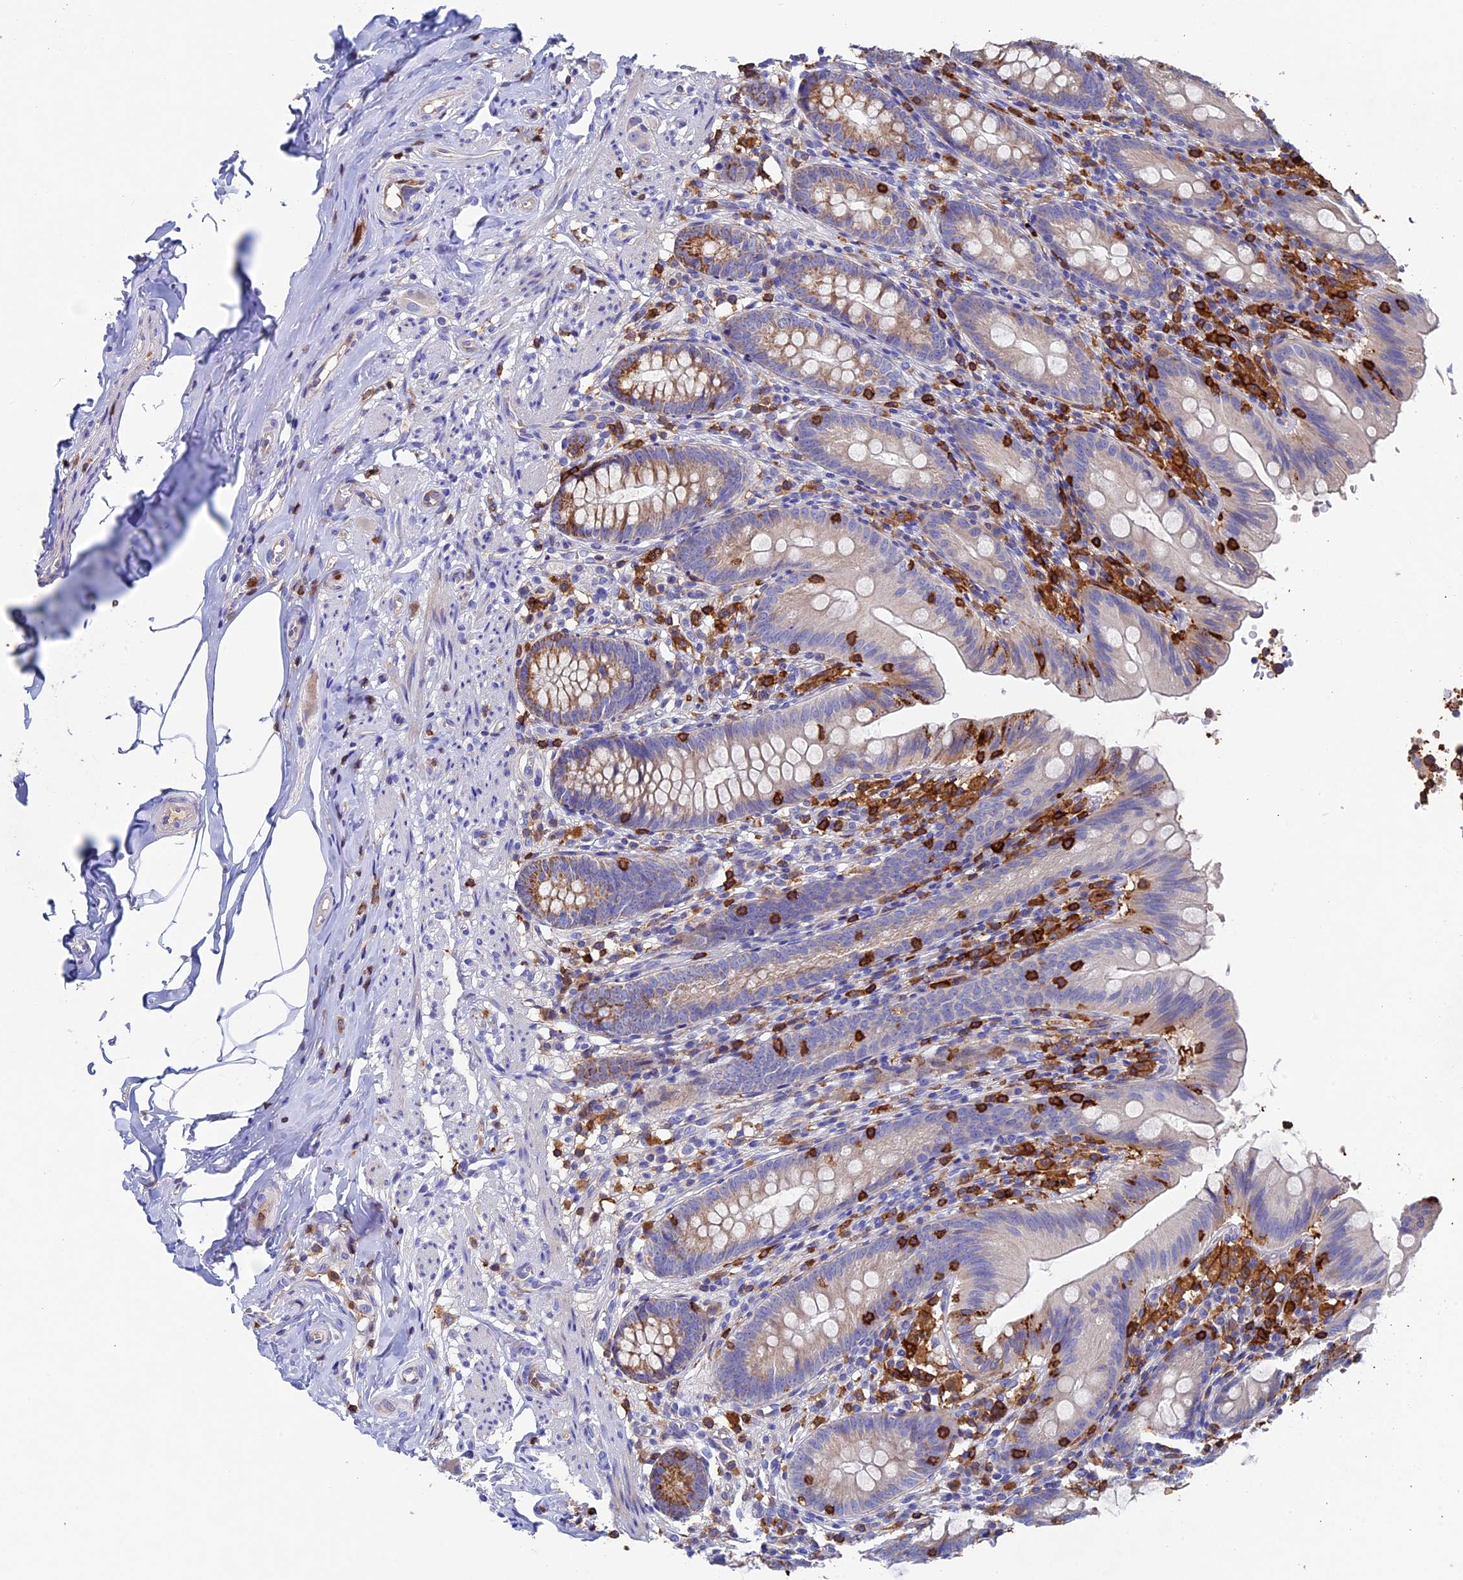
{"staining": {"intensity": "moderate", "quantity": "<25%", "location": "cytoplasmic/membranous"}, "tissue": "appendix", "cell_type": "Glandular cells", "image_type": "normal", "snomed": [{"axis": "morphology", "description": "Normal tissue, NOS"}, {"axis": "topography", "description": "Appendix"}], "caption": "This image exhibits immunohistochemistry staining of benign human appendix, with low moderate cytoplasmic/membranous staining in about <25% of glandular cells.", "gene": "ADAT1", "patient": {"sex": "male", "age": 55}}